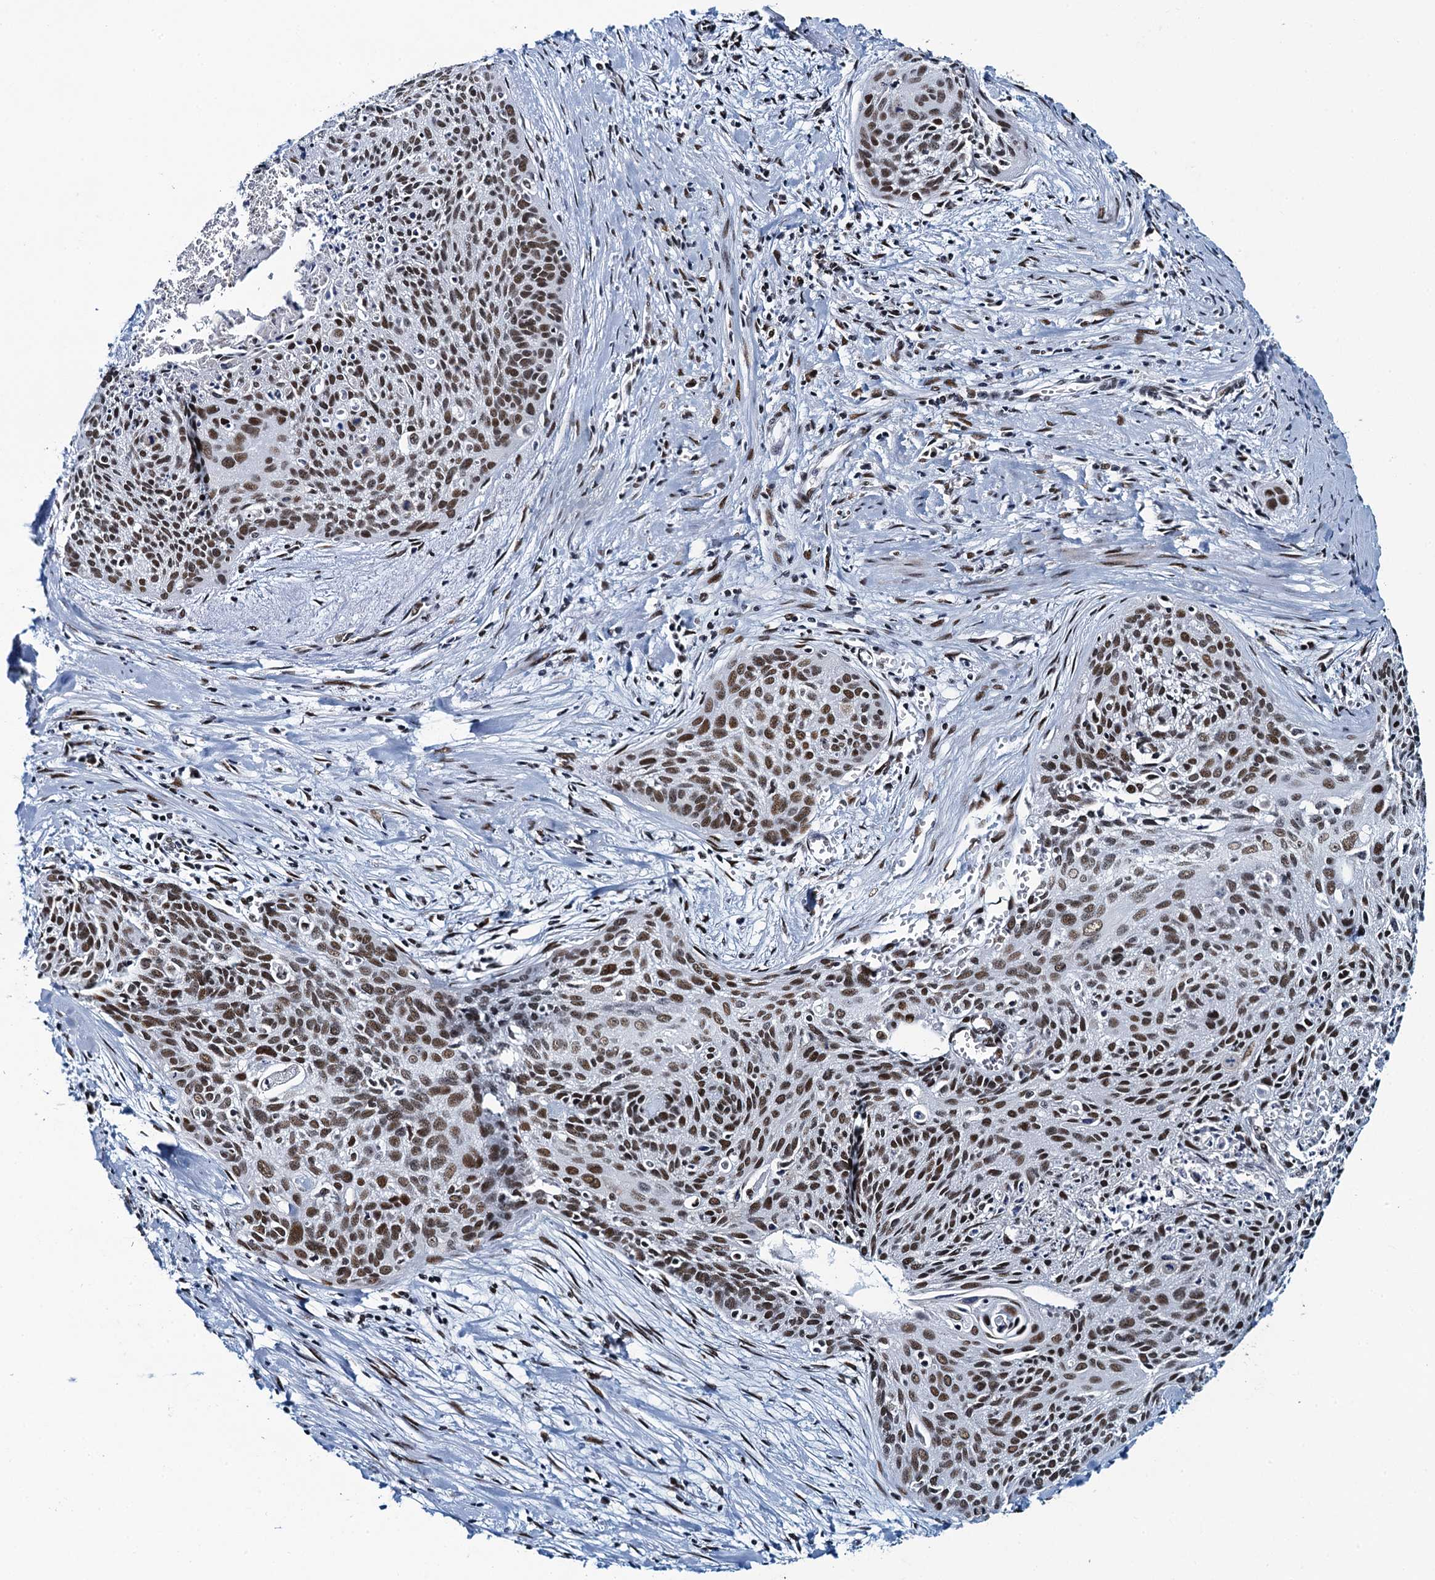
{"staining": {"intensity": "moderate", "quantity": ">75%", "location": "nuclear"}, "tissue": "cervical cancer", "cell_type": "Tumor cells", "image_type": "cancer", "snomed": [{"axis": "morphology", "description": "Squamous cell carcinoma, NOS"}, {"axis": "topography", "description": "Cervix"}], "caption": "Immunohistochemistry of squamous cell carcinoma (cervical) displays medium levels of moderate nuclear staining in approximately >75% of tumor cells.", "gene": "HNRNPUL2", "patient": {"sex": "female", "age": 55}}